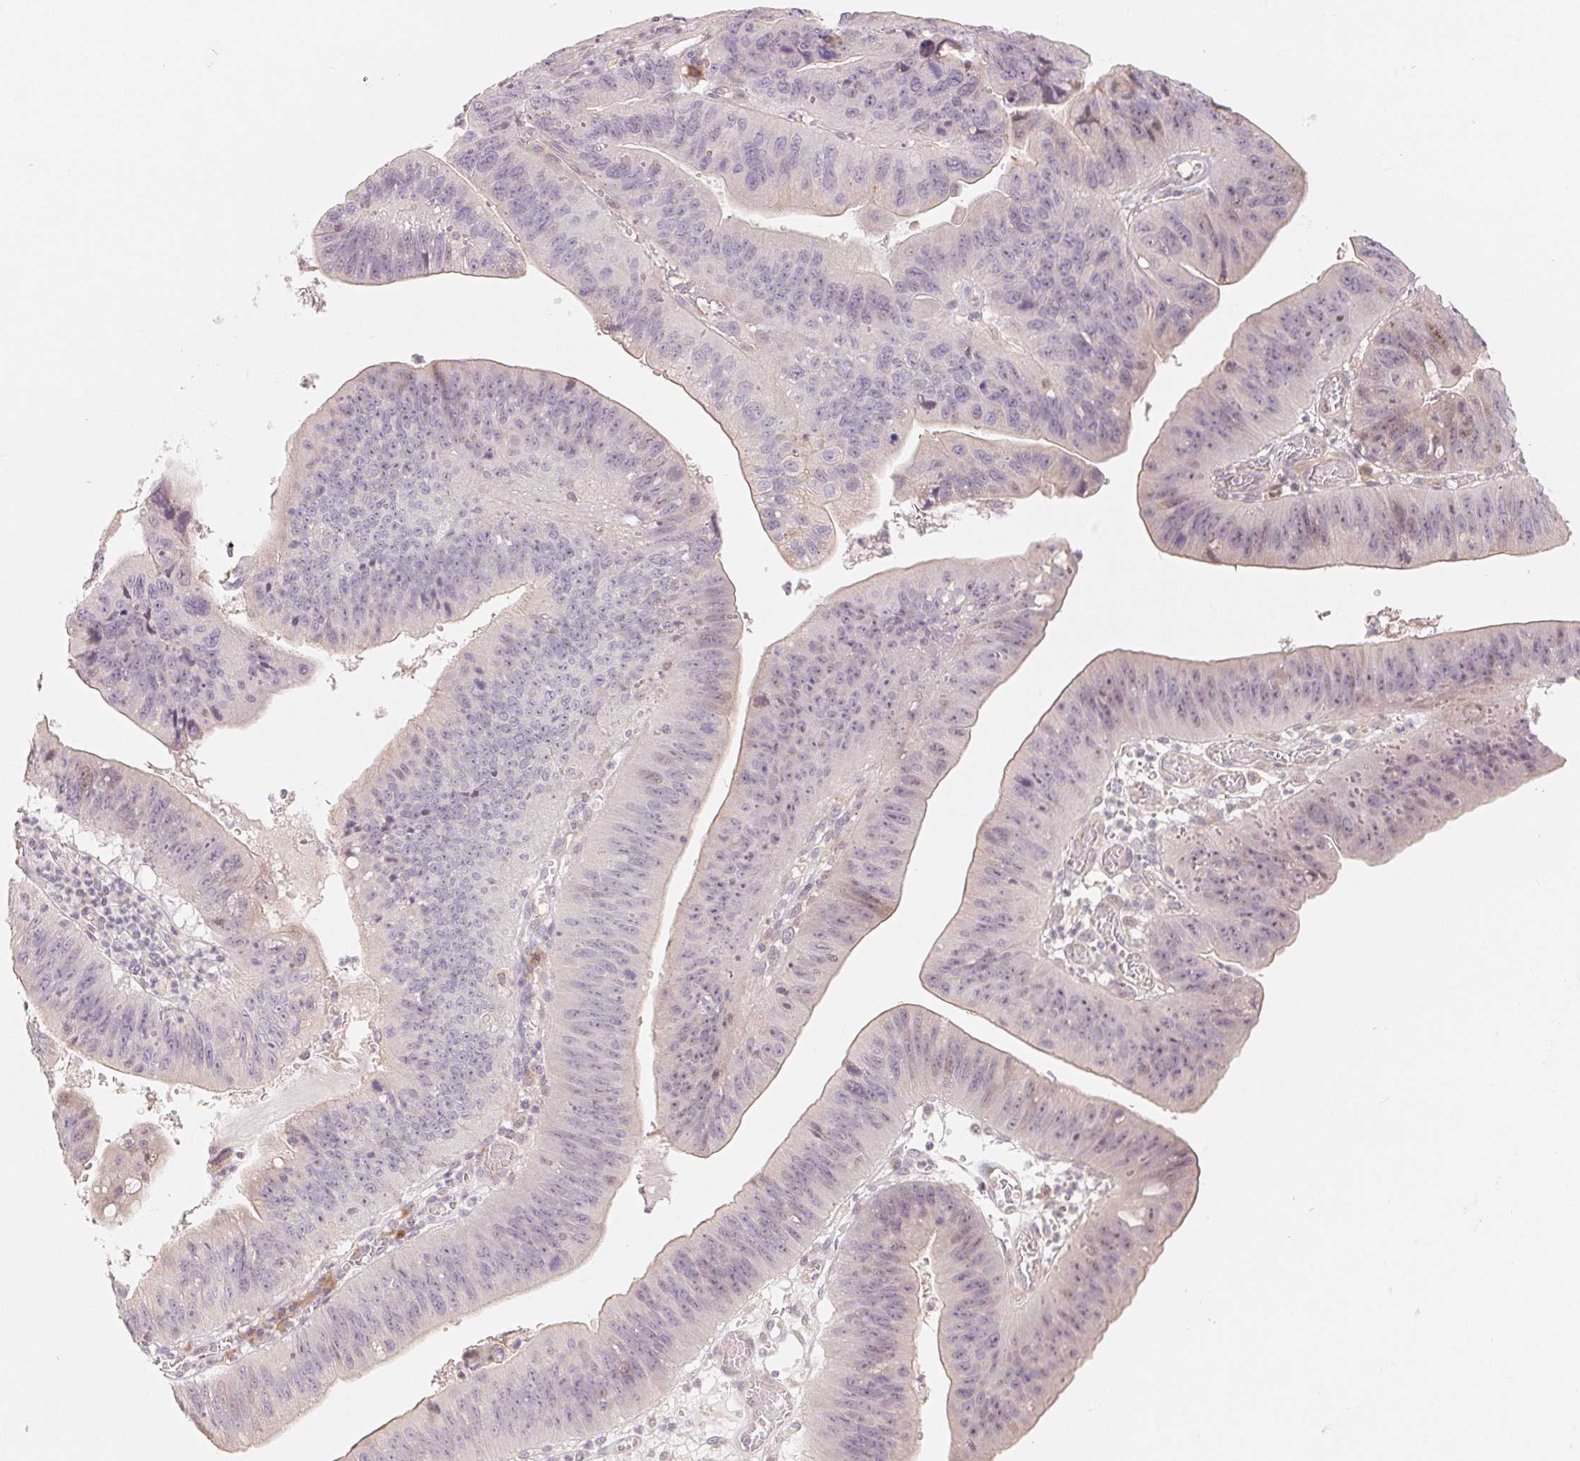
{"staining": {"intensity": "negative", "quantity": "none", "location": "none"}, "tissue": "stomach cancer", "cell_type": "Tumor cells", "image_type": "cancer", "snomed": [{"axis": "morphology", "description": "Adenocarcinoma, NOS"}, {"axis": "topography", "description": "Stomach"}], "caption": "There is no significant positivity in tumor cells of stomach adenocarcinoma.", "gene": "DENND2C", "patient": {"sex": "male", "age": 59}}